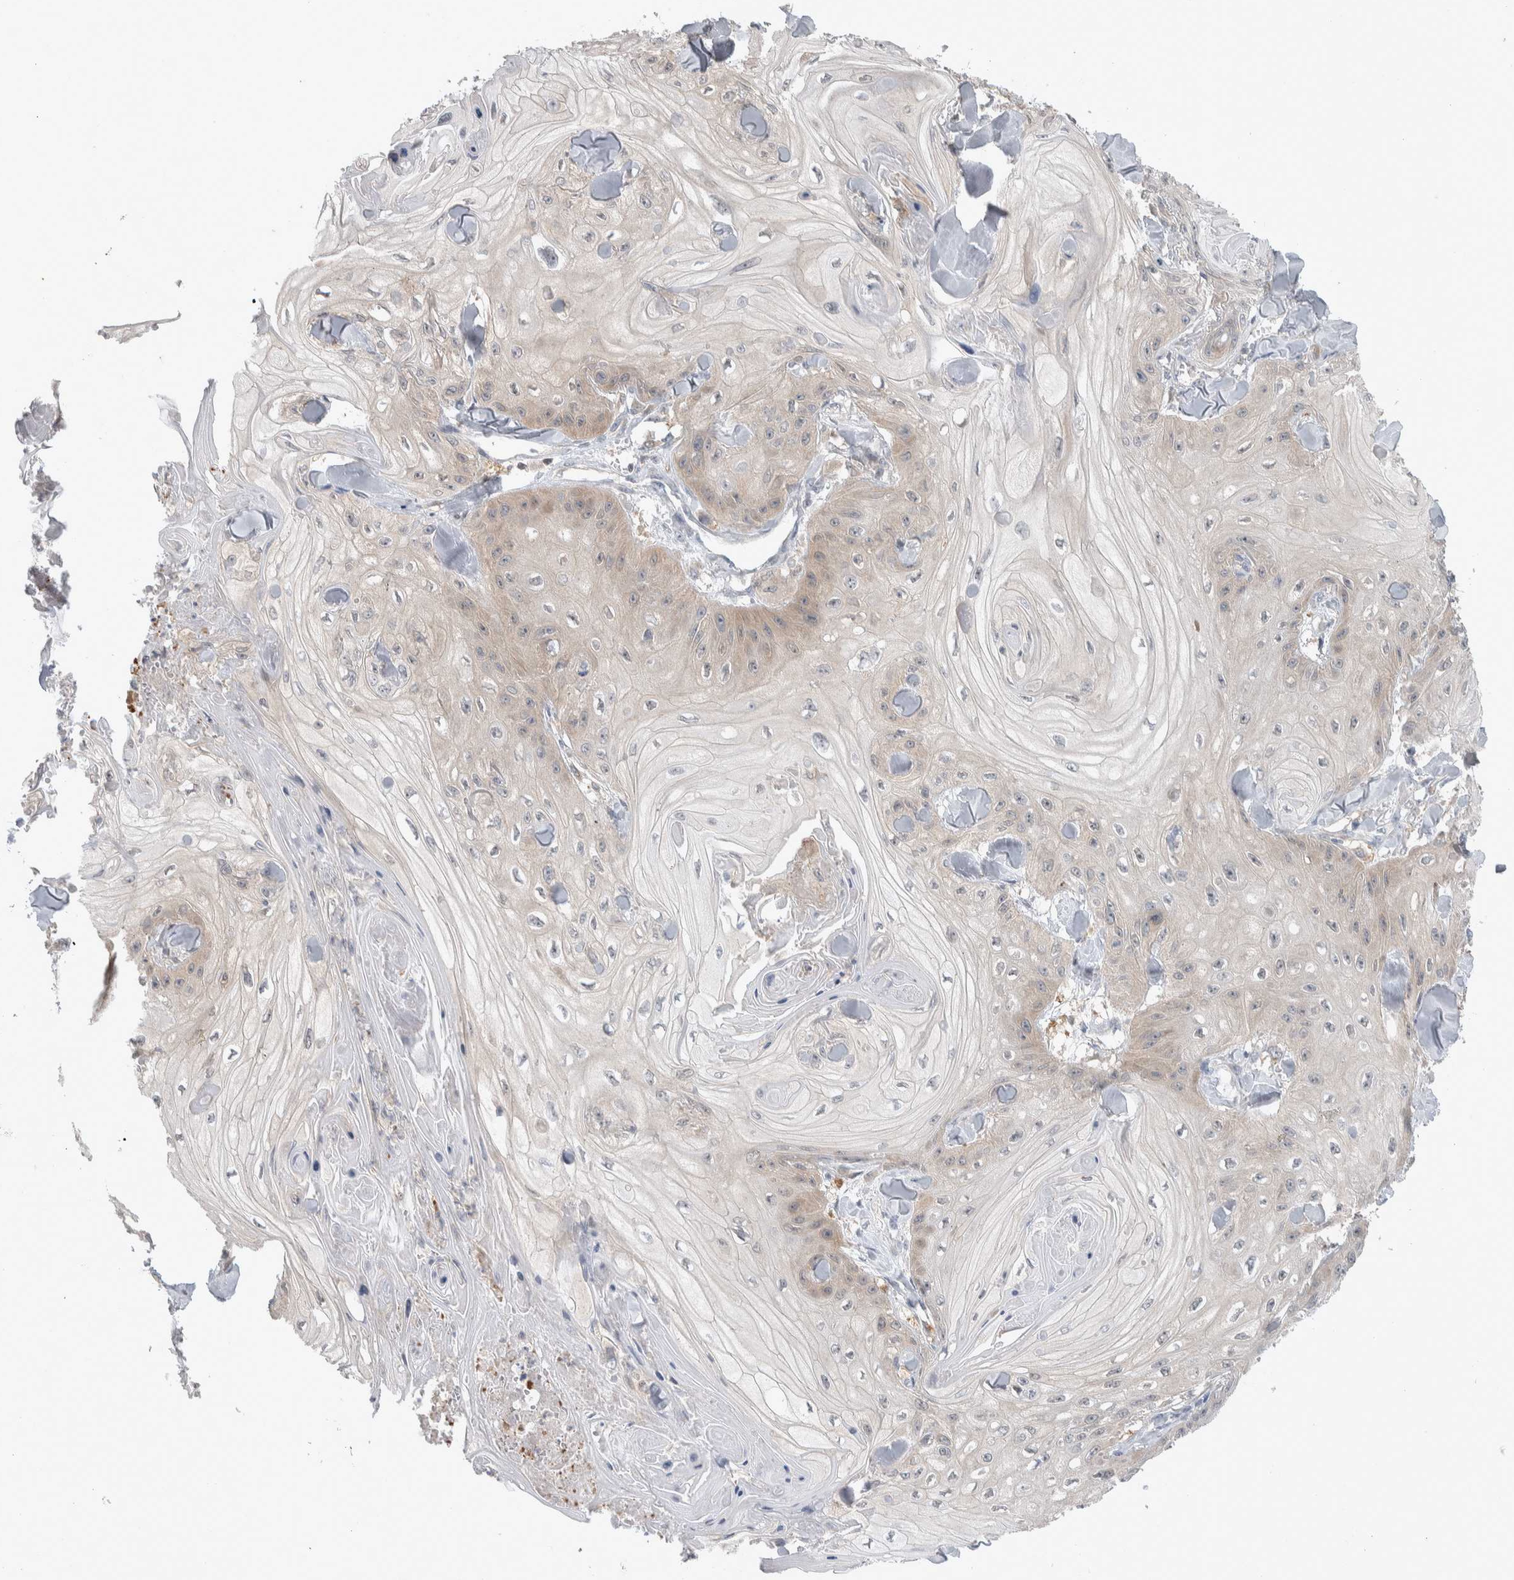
{"staining": {"intensity": "weak", "quantity": "25%-75%", "location": "cytoplasmic/membranous"}, "tissue": "skin cancer", "cell_type": "Tumor cells", "image_type": "cancer", "snomed": [{"axis": "morphology", "description": "Squamous cell carcinoma, NOS"}, {"axis": "topography", "description": "Skin"}], "caption": "Immunohistochemical staining of skin squamous cell carcinoma displays weak cytoplasmic/membranous protein expression in about 25%-75% of tumor cells.", "gene": "HTATIP2", "patient": {"sex": "male", "age": 74}}